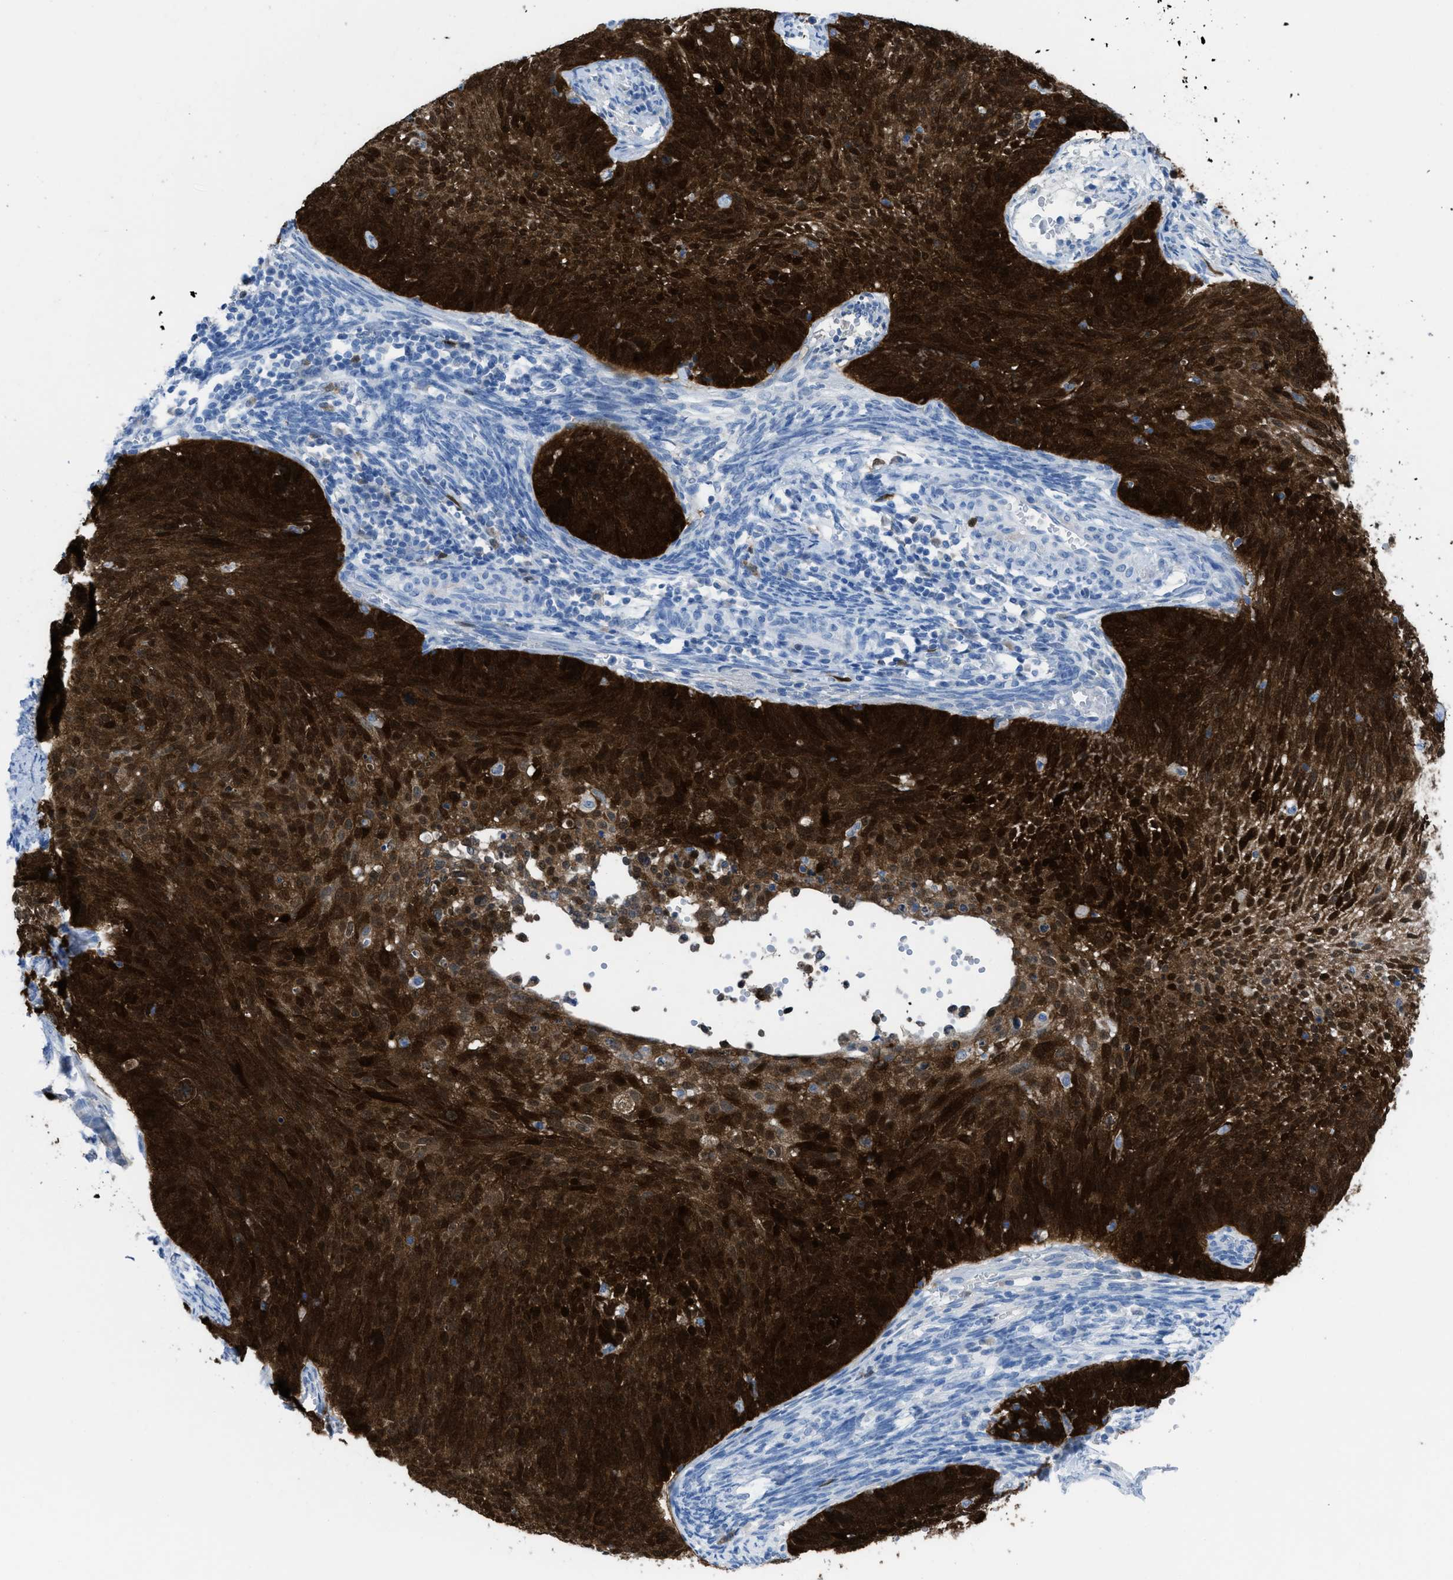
{"staining": {"intensity": "strong", "quantity": ">75%", "location": "cytoplasmic/membranous,nuclear"}, "tissue": "cervical cancer", "cell_type": "Tumor cells", "image_type": "cancer", "snomed": [{"axis": "morphology", "description": "Squamous cell carcinoma, NOS"}, {"axis": "topography", "description": "Cervix"}], "caption": "This photomicrograph reveals IHC staining of human squamous cell carcinoma (cervical), with high strong cytoplasmic/membranous and nuclear staining in about >75% of tumor cells.", "gene": "CDKN2A", "patient": {"sex": "female", "age": 70}}